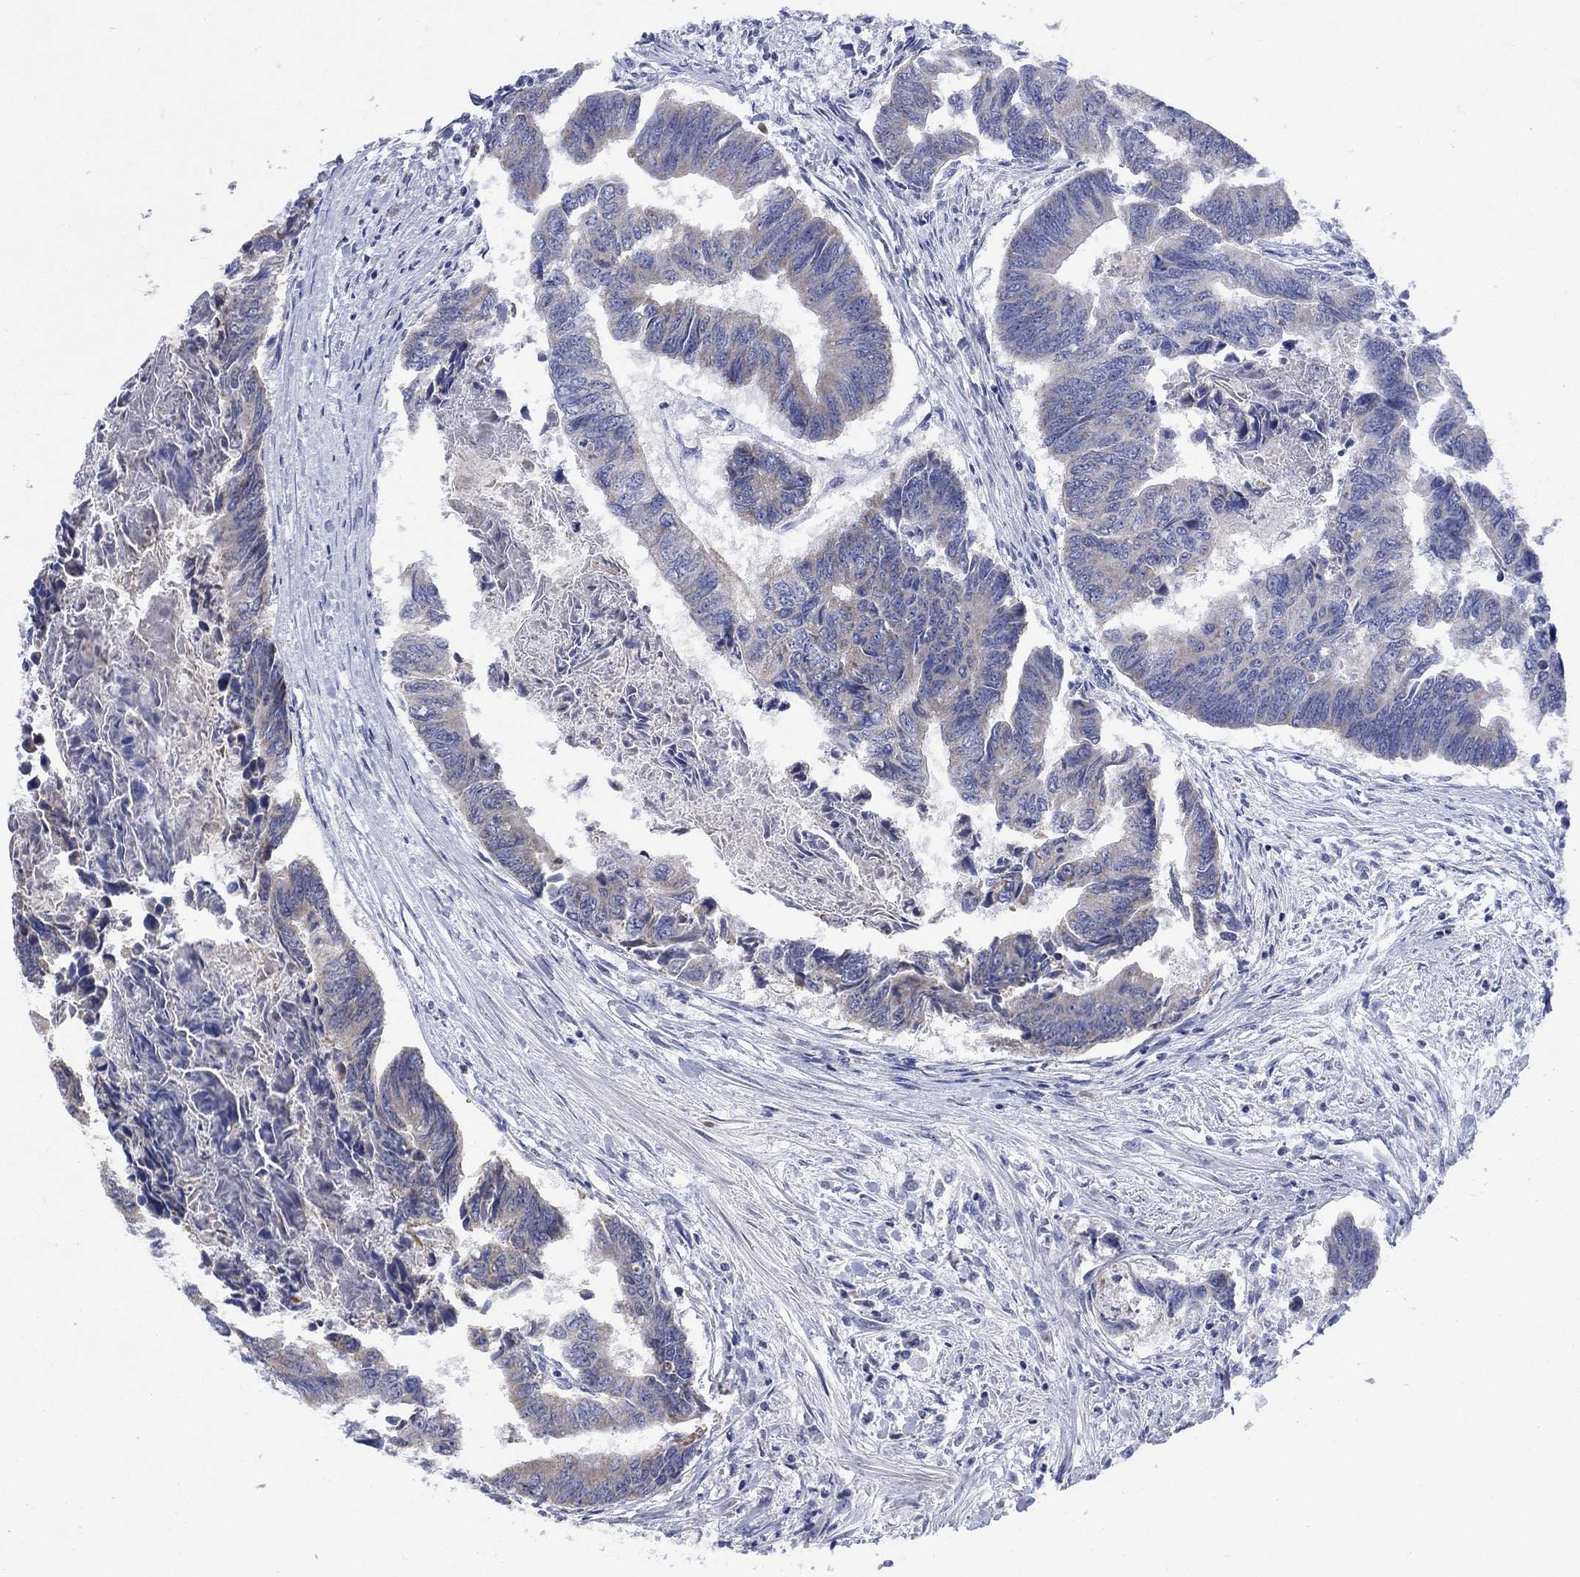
{"staining": {"intensity": "weak", "quantity": "25%-75%", "location": "cytoplasmic/membranous"}, "tissue": "colorectal cancer", "cell_type": "Tumor cells", "image_type": "cancer", "snomed": [{"axis": "morphology", "description": "Adenocarcinoma, NOS"}, {"axis": "topography", "description": "Colon"}], "caption": "Immunohistochemistry (IHC) (DAB (3,3'-diaminobenzidine)) staining of human colorectal cancer (adenocarcinoma) demonstrates weak cytoplasmic/membranous protein staining in approximately 25%-75% of tumor cells.", "gene": "CLVS1", "patient": {"sex": "female", "age": 65}}